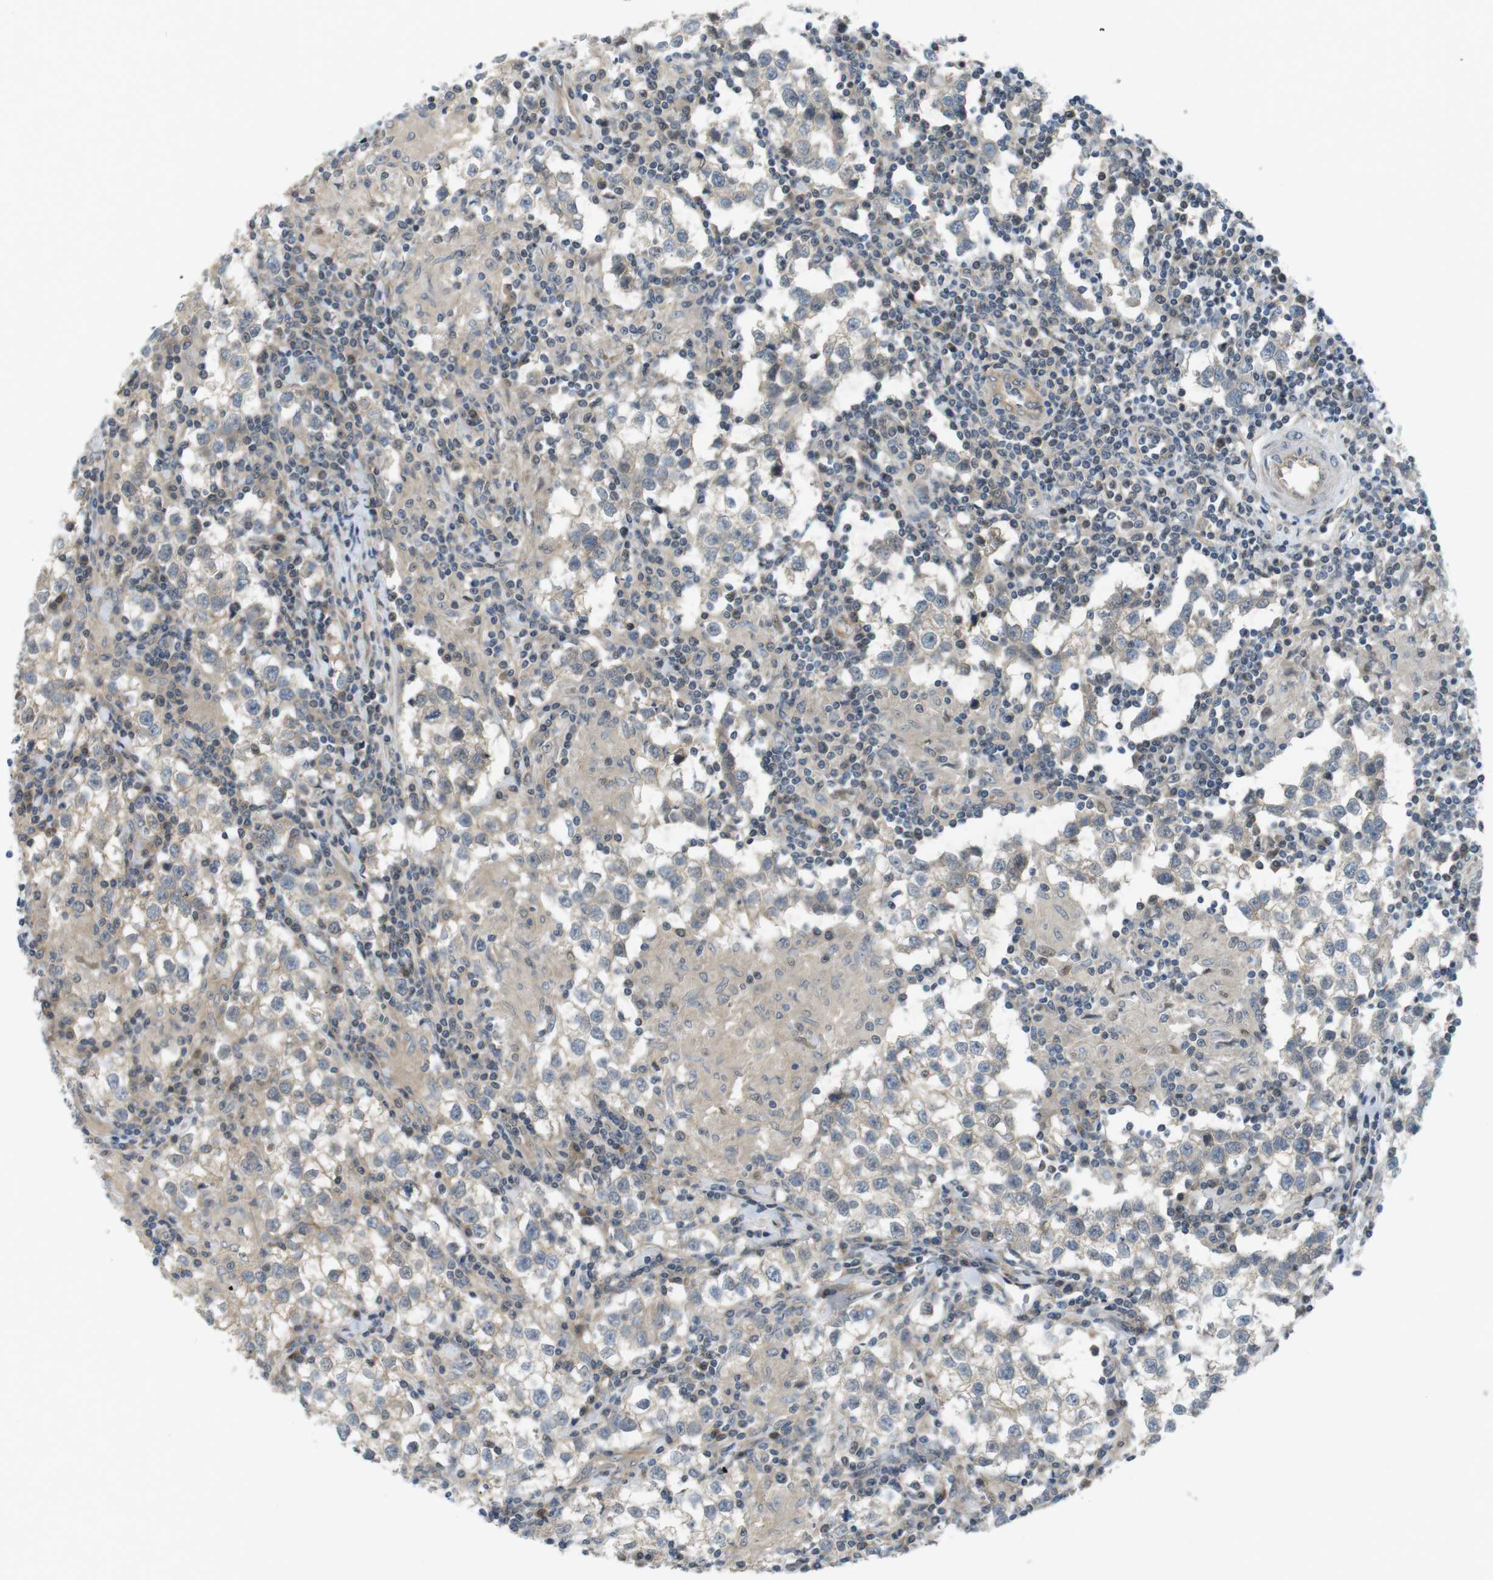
{"staining": {"intensity": "negative", "quantity": "none", "location": "none"}, "tissue": "testis cancer", "cell_type": "Tumor cells", "image_type": "cancer", "snomed": [{"axis": "morphology", "description": "Seminoma, NOS"}, {"axis": "morphology", "description": "Carcinoma, Embryonal, NOS"}, {"axis": "topography", "description": "Testis"}], "caption": "A histopathology image of testis cancer stained for a protein shows no brown staining in tumor cells. (IHC, brightfield microscopy, high magnification).", "gene": "ABHD15", "patient": {"sex": "male", "age": 36}}